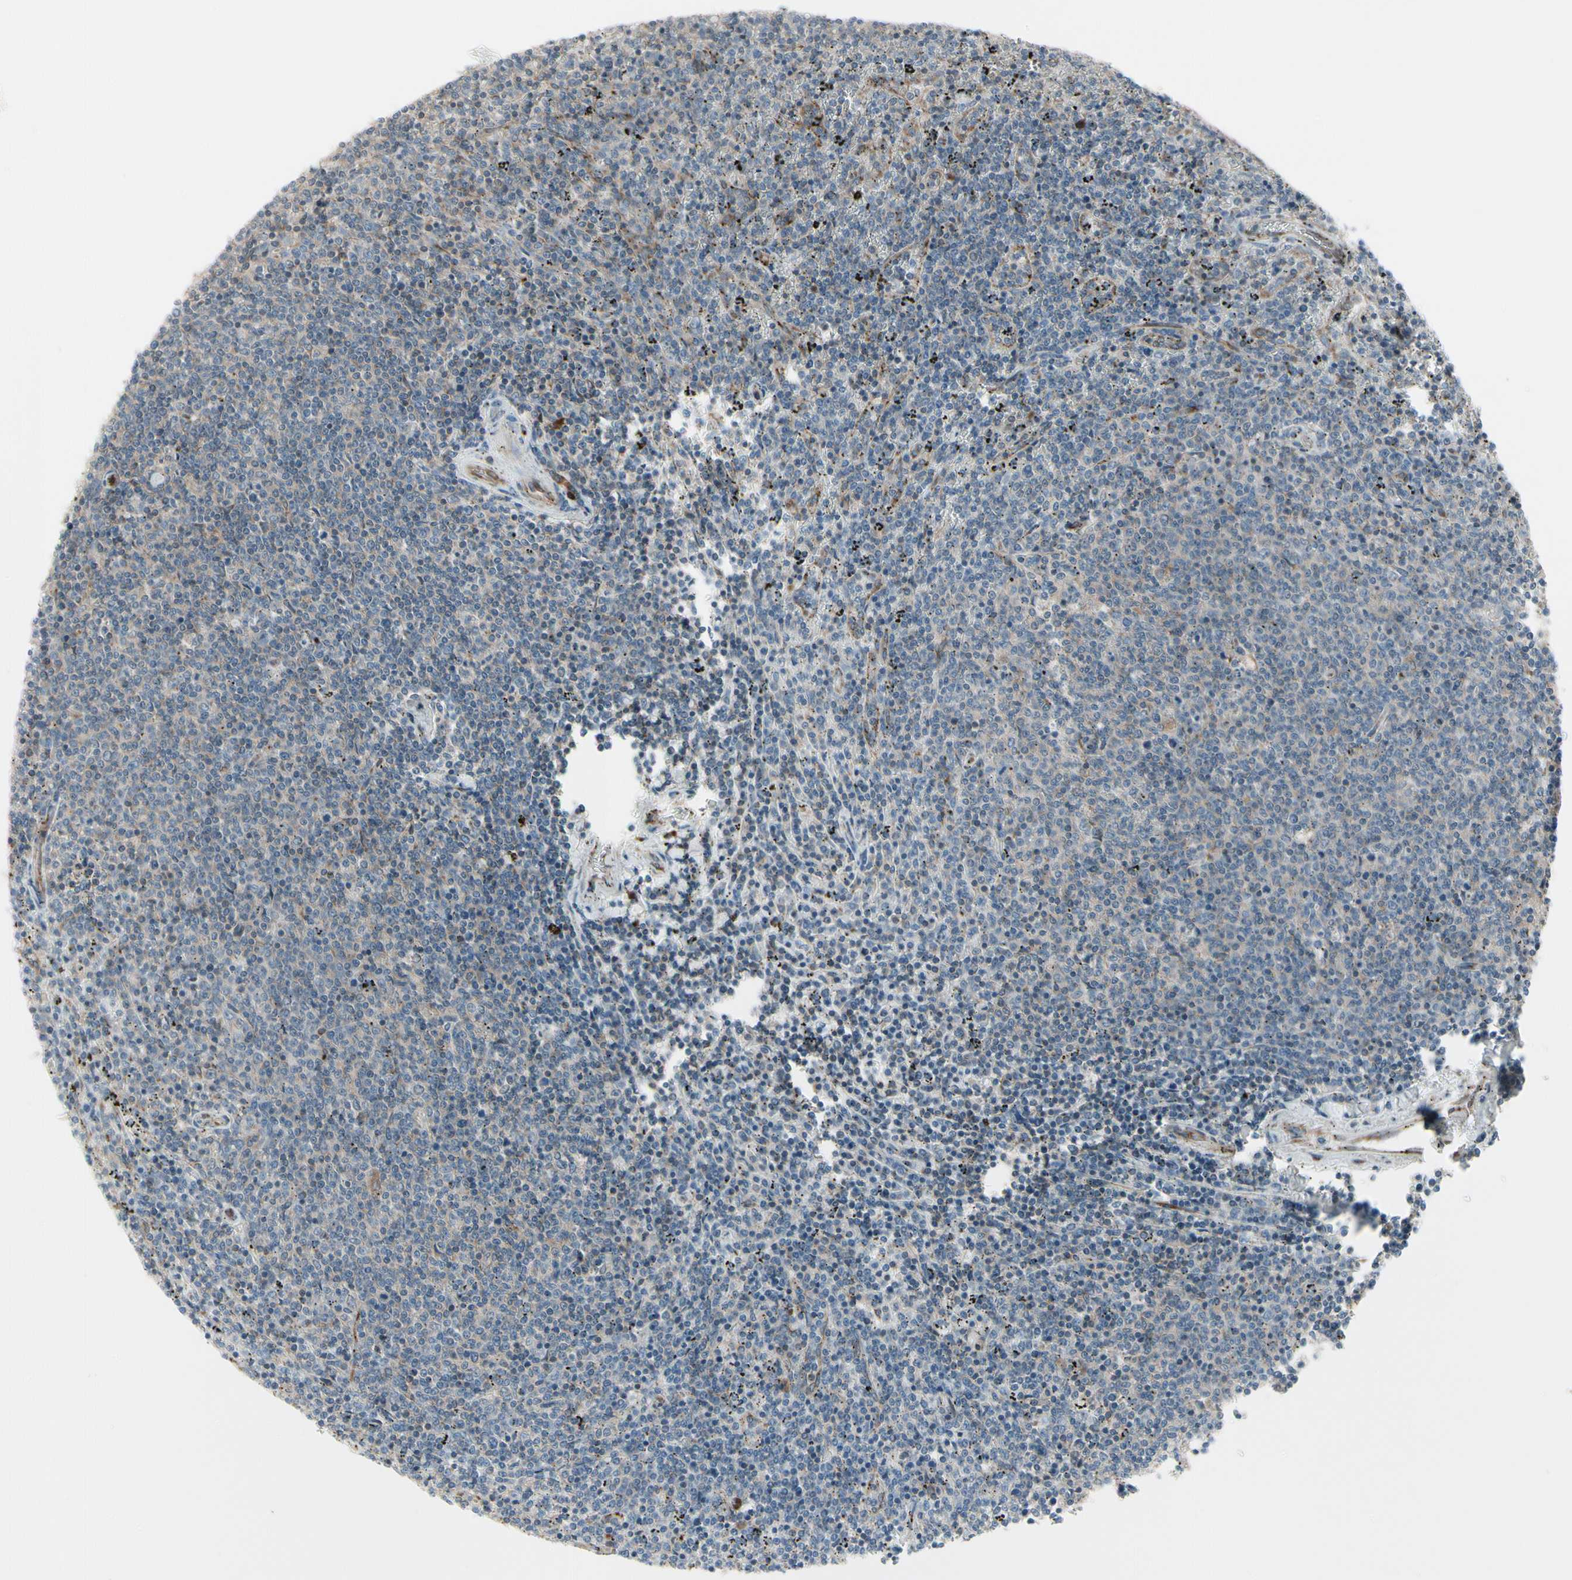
{"staining": {"intensity": "negative", "quantity": "none", "location": "none"}, "tissue": "lymphoma", "cell_type": "Tumor cells", "image_type": "cancer", "snomed": [{"axis": "morphology", "description": "Malignant lymphoma, non-Hodgkin's type, Low grade"}, {"axis": "topography", "description": "Spleen"}], "caption": "High power microscopy histopathology image of an immunohistochemistry (IHC) photomicrograph of lymphoma, revealing no significant positivity in tumor cells. (Stains: DAB (3,3'-diaminobenzidine) immunohistochemistry (IHC) with hematoxylin counter stain, Microscopy: brightfield microscopy at high magnification).", "gene": "FNDC3A", "patient": {"sex": "female", "age": 50}}